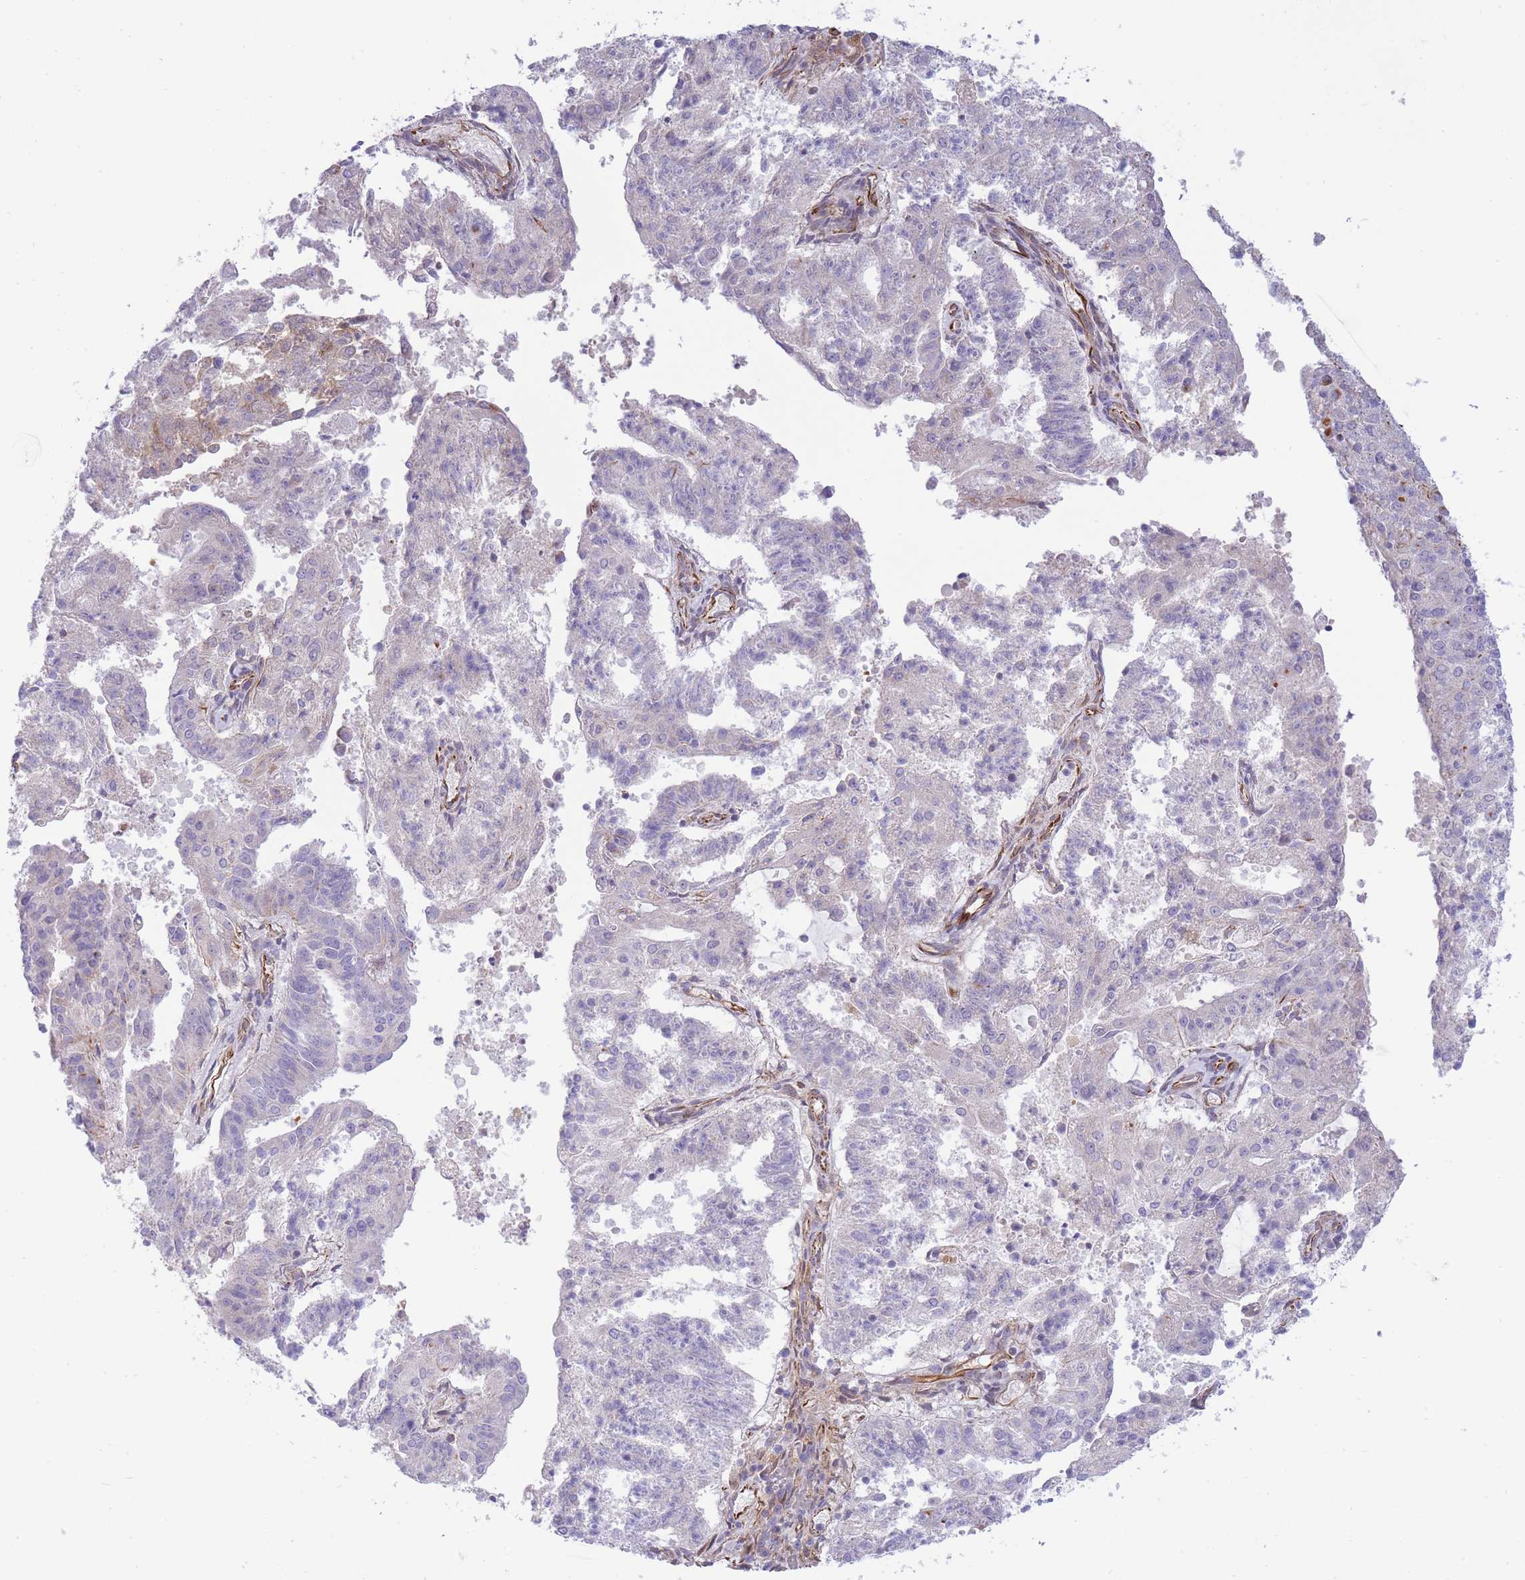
{"staining": {"intensity": "moderate", "quantity": "<25%", "location": "cytoplasmic/membranous"}, "tissue": "endometrial cancer", "cell_type": "Tumor cells", "image_type": "cancer", "snomed": [{"axis": "morphology", "description": "Adenocarcinoma, NOS"}, {"axis": "topography", "description": "Endometrium"}], "caption": "This micrograph shows endometrial adenocarcinoma stained with immunohistochemistry (IHC) to label a protein in brown. The cytoplasmic/membranous of tumor cells show moderate positivity for the protein. Nuclei are counter-stained blue.", "gene": "ECPAS", "patient": {"sex": "female", "age": 82}}